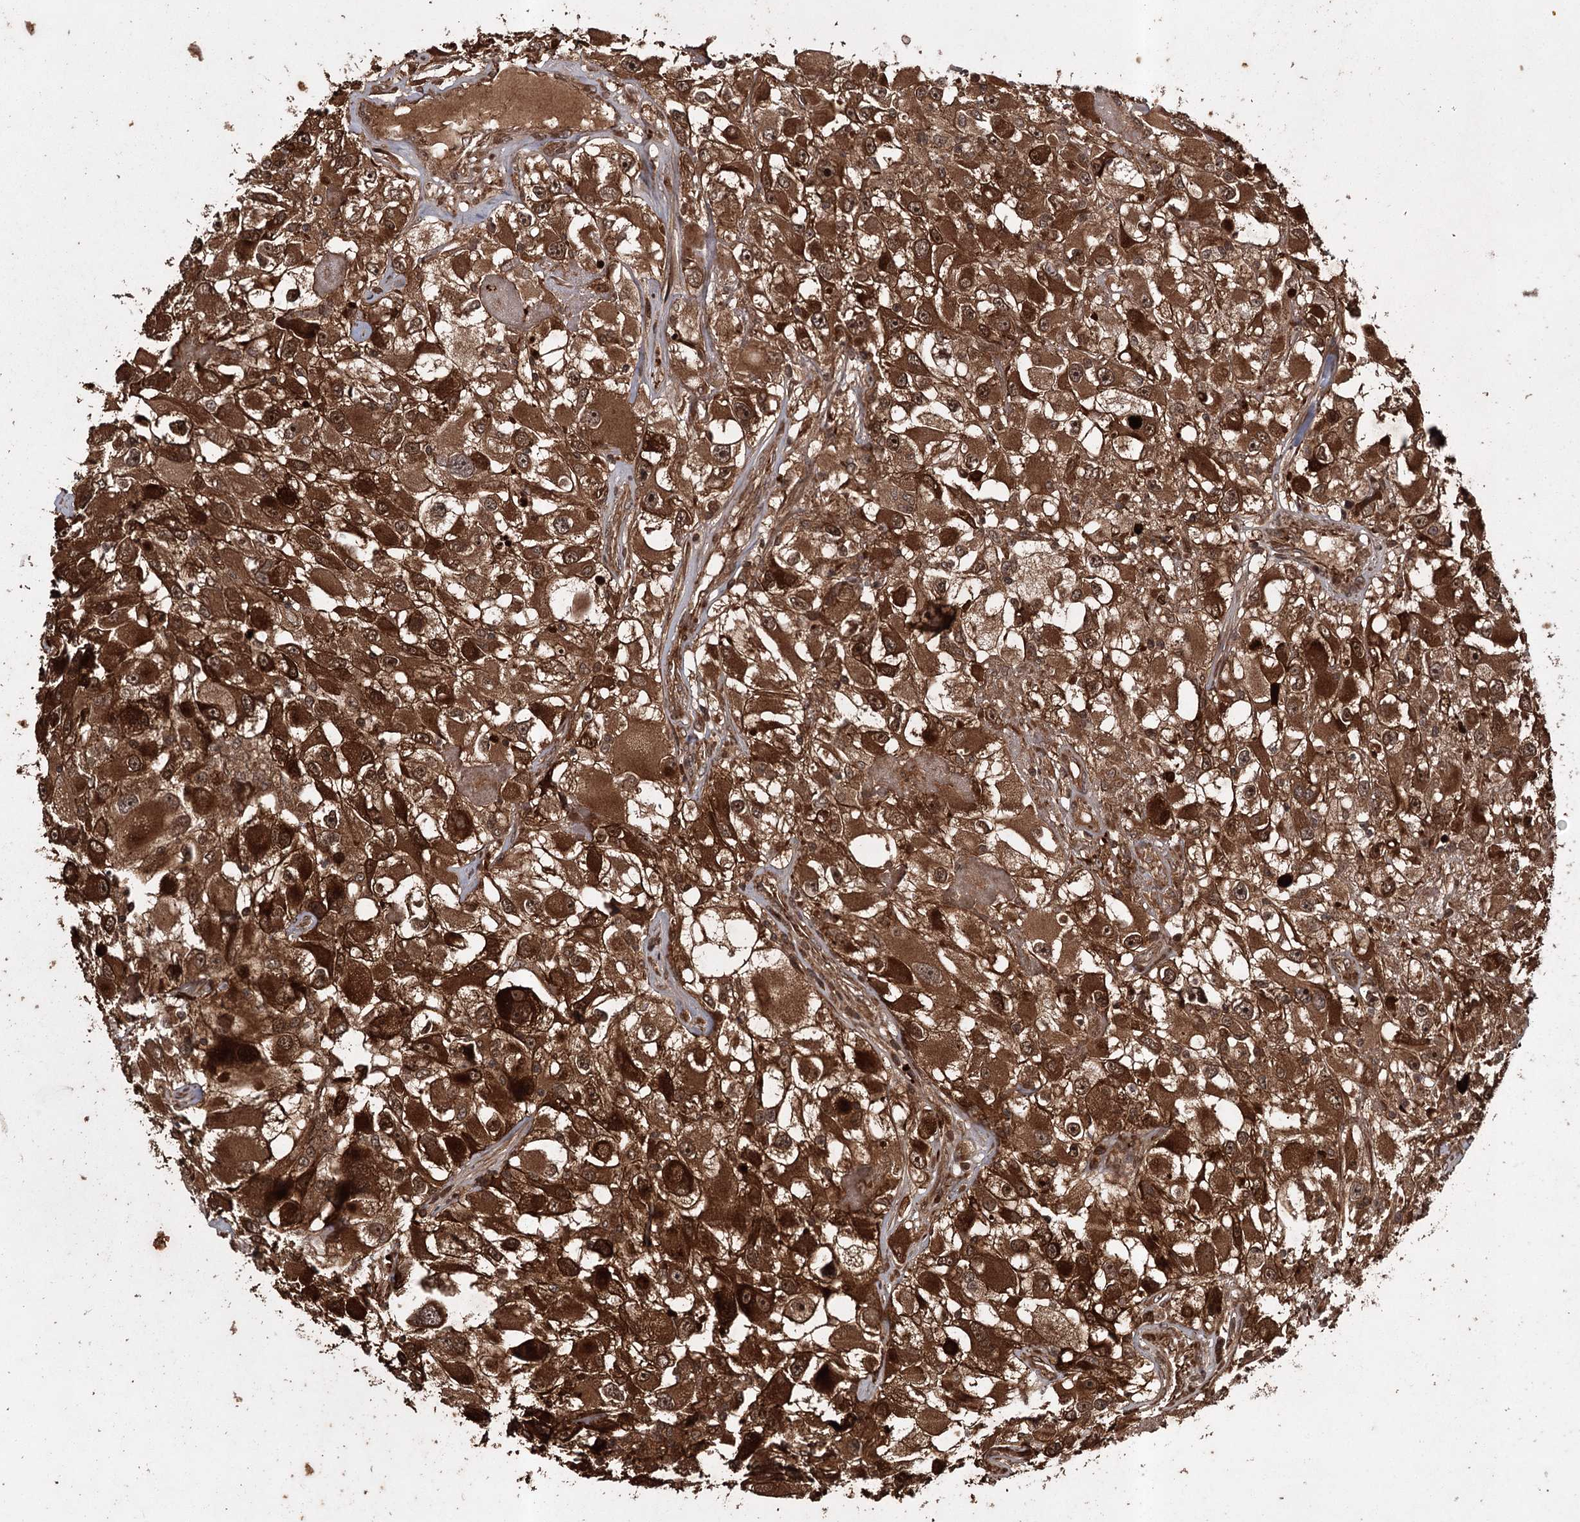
{"staining": {"intensity": "strong", "quantity": ">75%", "location": "cytoplasmic/membranous"}, "tissue": "renal cancer", "cell_type": "Tumor cells", "image_type": "cancer", "snomed": [{"axis": "morphology", "description": "Adenocarcinoma, NOS"}, {"axis": "topography", "description": "Kidney"}], "caption": "Renal adenocarcinoma stained with DAB (3,3'-diaminobenzidine) immunohistochemistry (IHC) exhibits high levels of strong cytoplasmic/membranous staining in approximately >75% of tumor cells.", "gene": "RPAP3", "patient": {"sex": "female", "age": 52}}